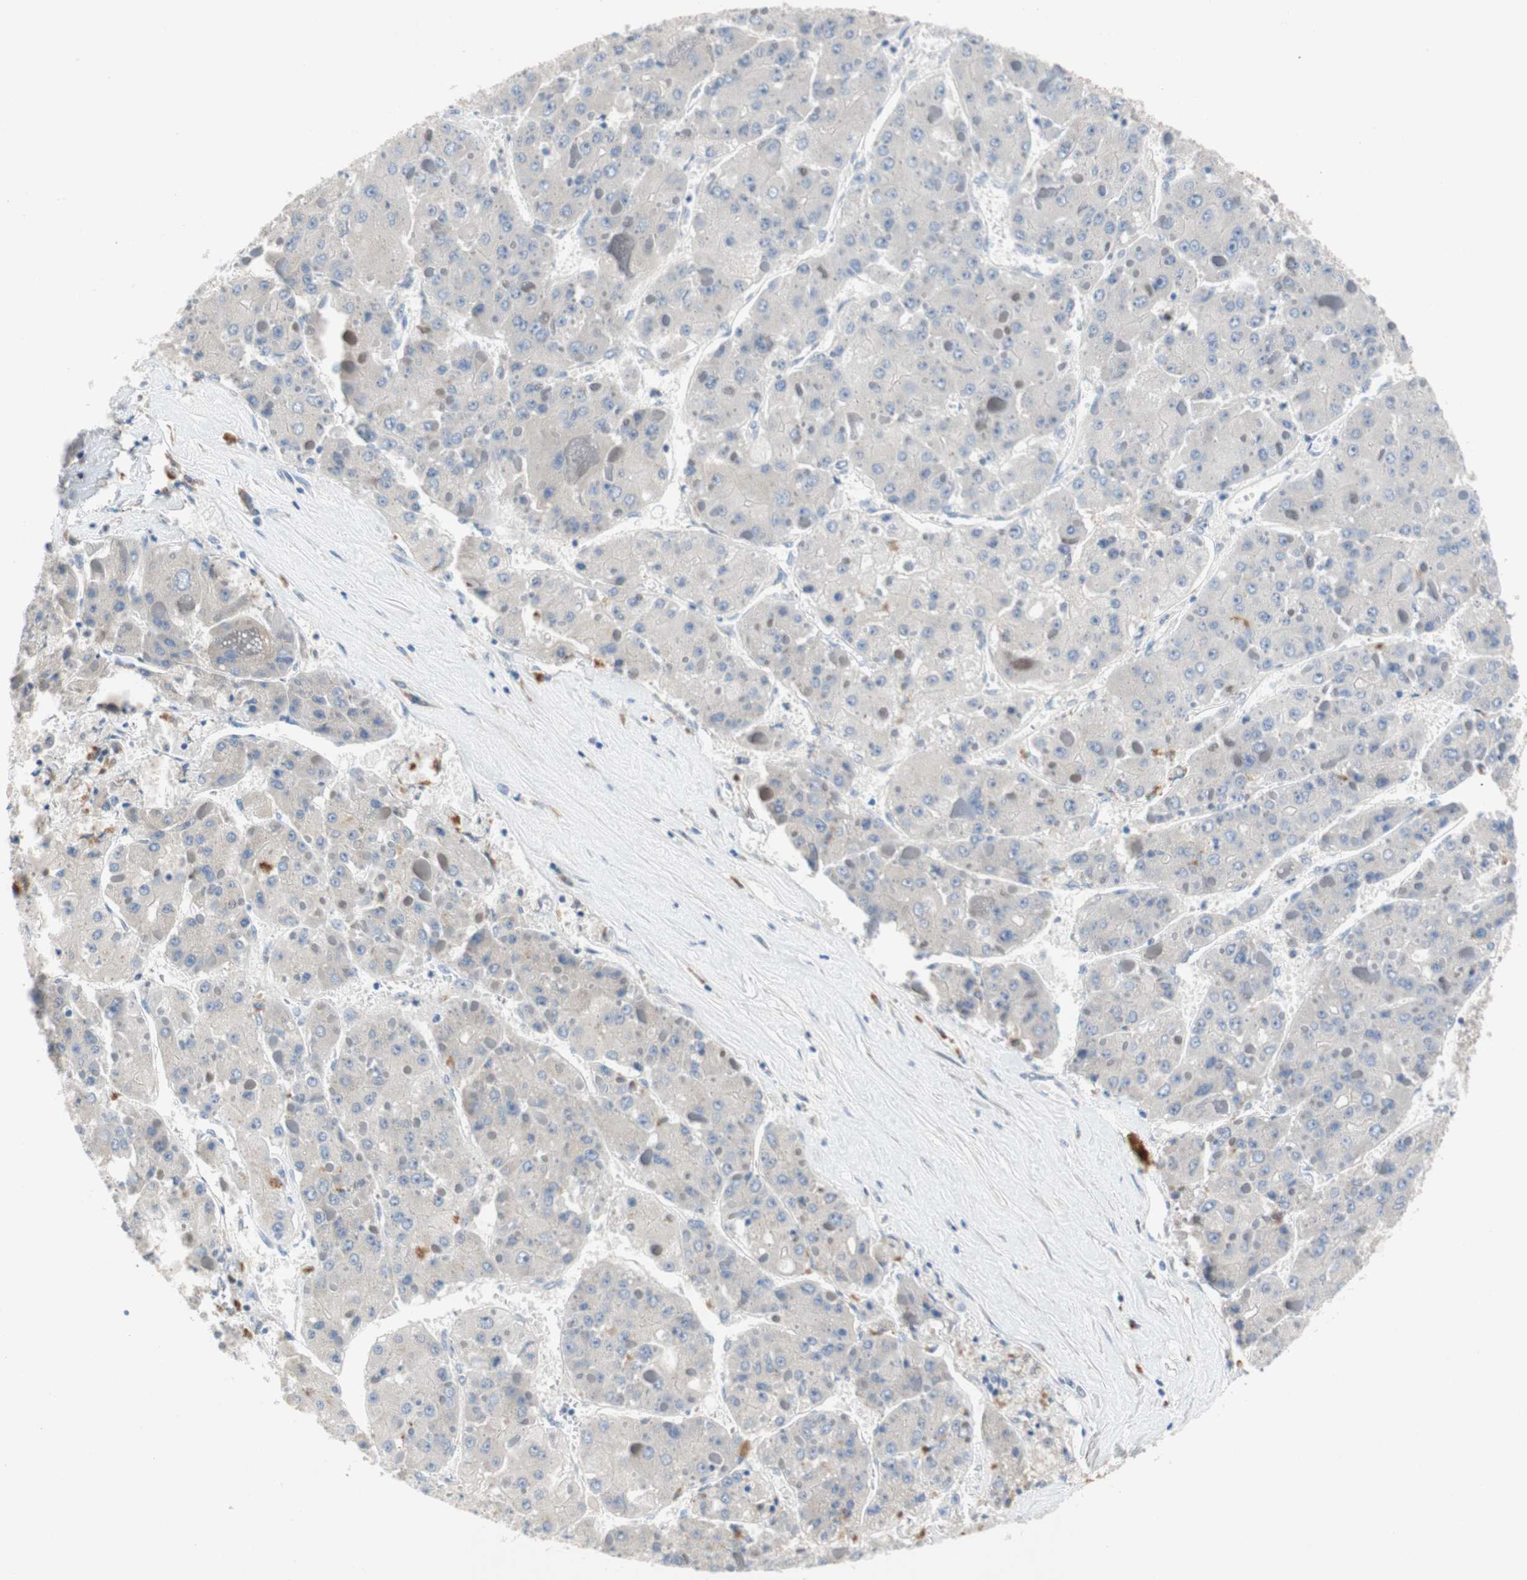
{"staining": {"intensity": "negative", "quantity": "none", "location": "none"}, "tissue": "liver cancer", "cell_type": "Tumor cells", "image_type": "cancer", "snomed": [{"axis": "morphology", "description": "Carcinoma, Hepatocellular, NOS"}, {"axis": "topography", "description": "Liver"}], "caption": "Tumor cells show no significant protein staining in liver hepatocellular carcinoma.", "gene": "RELB", "patient": {"sex": "female", "age": 73}}